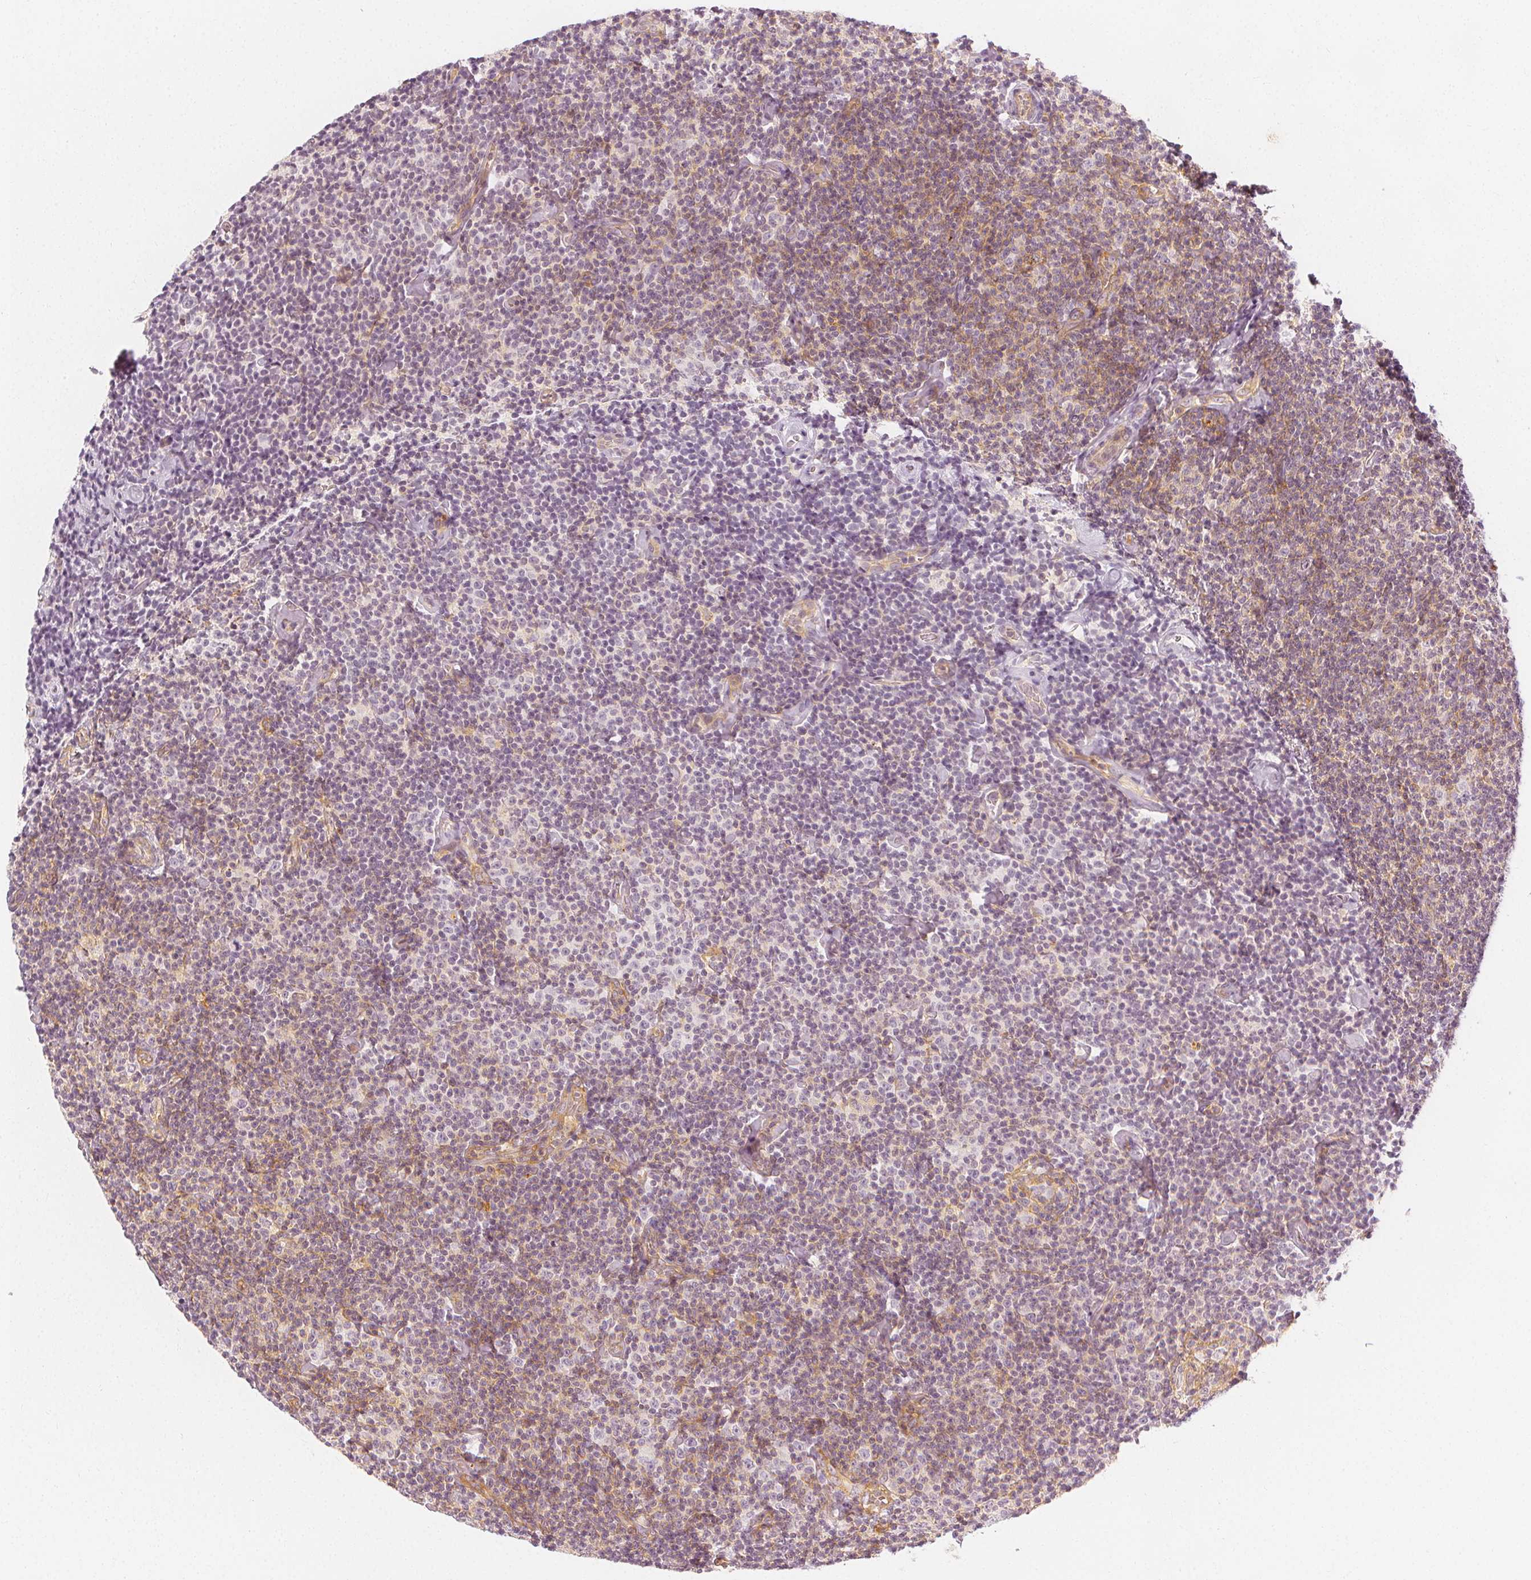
{"staining": {"intensity": "negative", "quantity": "none", "location": "none"}, "tissue": "lymphoma", "cell_type": "Tumor cells", "image_type": "cancer", "snomed": [{"axis": "morphology", "description": "Malignant lymphoma, non-Hodgkin's type, Low grade"}, {"axis": "topography", "description": "Lymph node"}], "caption": "Human lymphoma stained for a protein using IHC demonstrates no staining in tumor cells.", "gene": "ARHGAP26", "patient": {"sex": "male", "age": 81}}